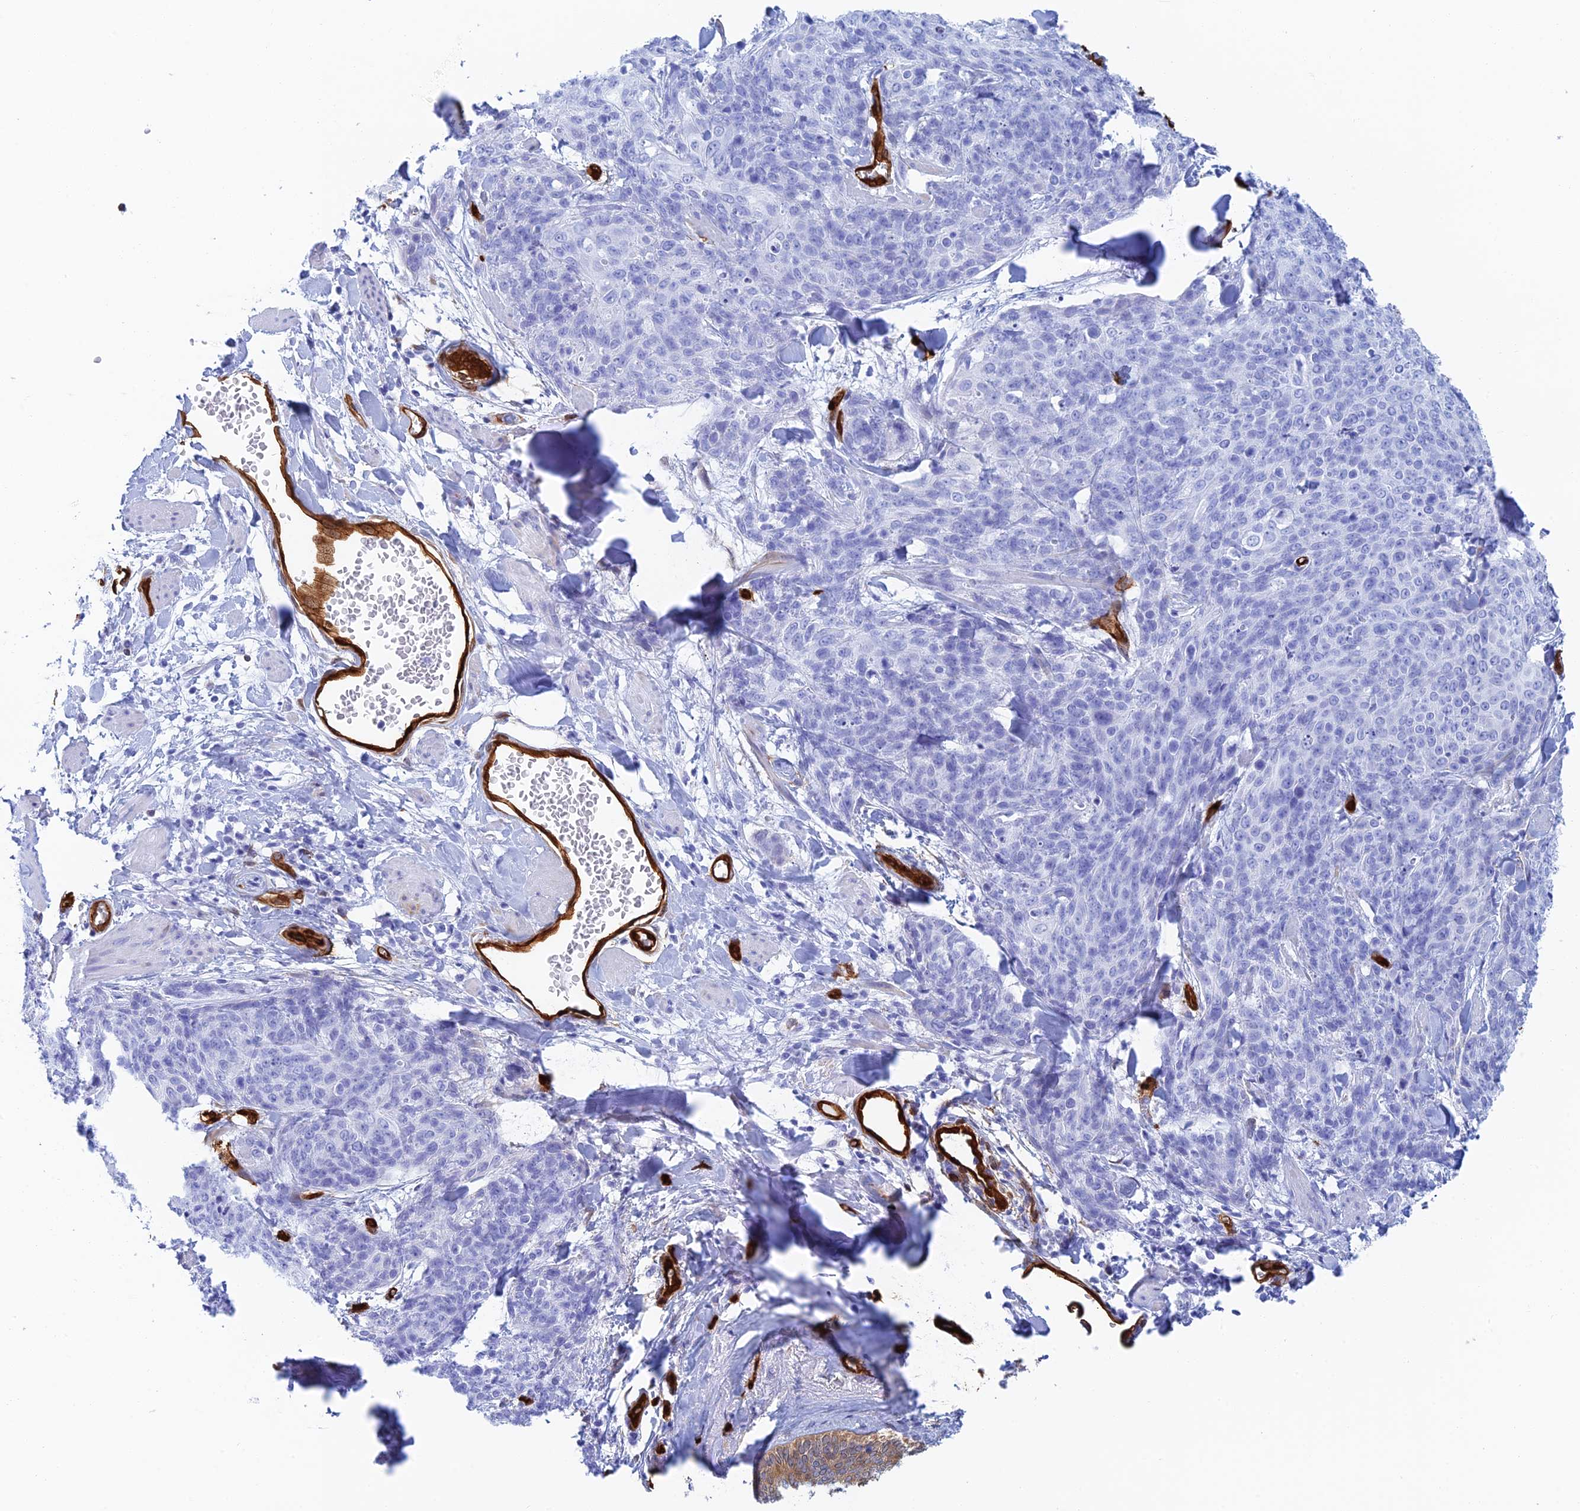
{"staining": {"intensity": "negative", "quantity": "none", "location": "none"}, "tissue": "skin cancer", "cell_type": "Tumor cells", "image_type": "cancer", "snomed": [{"axis": "morphology", "description": "Squamous cell carcinoma, NOS"}, {"axis": "topography", "description": "Skin"}, {"axis": "topography", "description": "Vulva"}], "caption": "High magnification brightfield microscopy of squamous cell carcinoma (skin) stained with DAB (3,3'-diaminobenzidine) (brown) and counterstained with hematoxylin (blue): tumor cells show no significant positivity. (Stains: DAB immunohistochemistry with hematoxylin counter stain, Microscopy: brightfield microscopy at high magnification).", "gene": "CRIP2", "patient": {"sex": "female", "age": 85}}